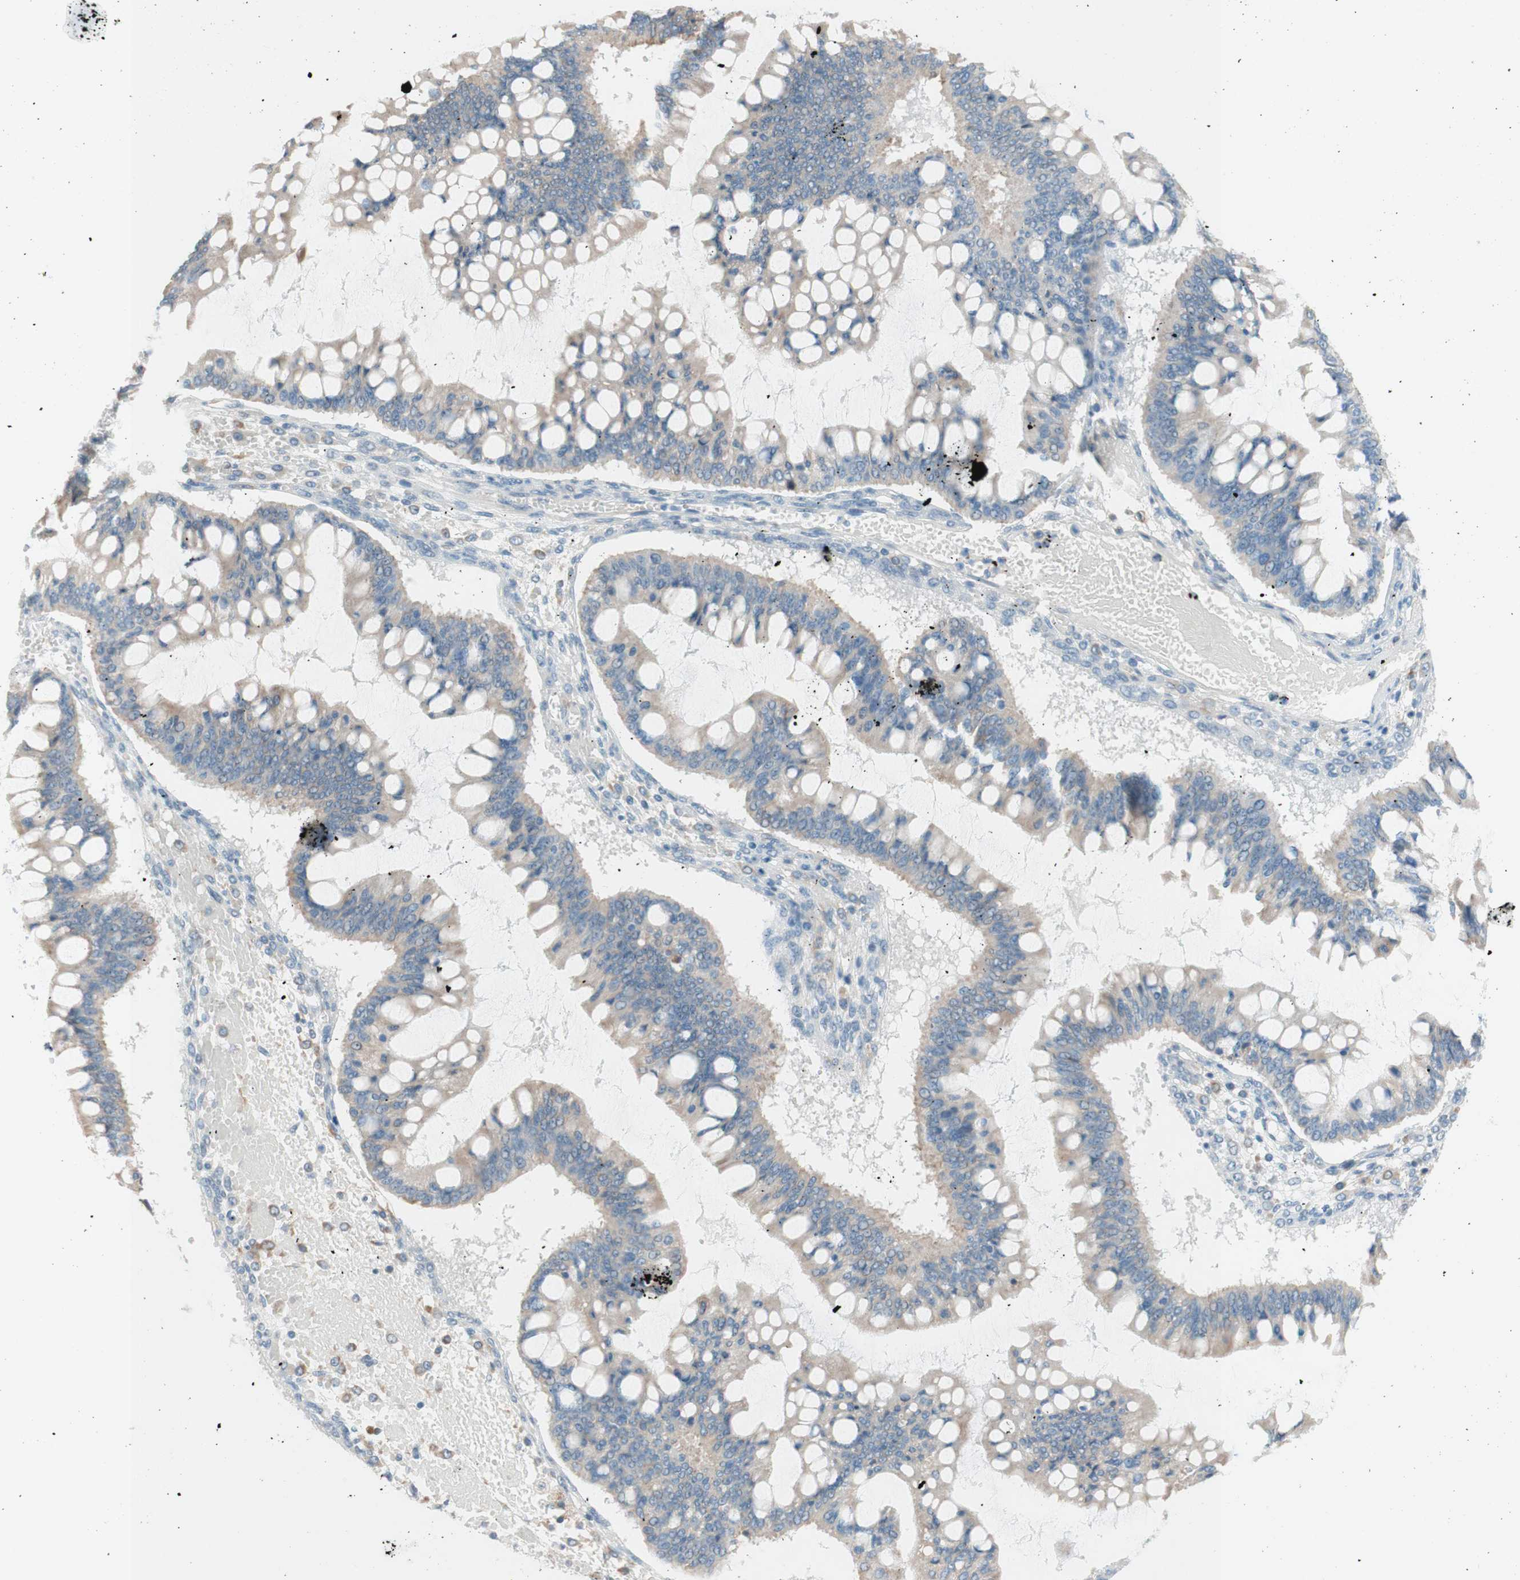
{"staining": {"intensity": "weak", "quantity": "25%-75%", "location": "cytoplasmic/membranous"}, "tissue": "ovarian cancer", "cell_type": "Tumor cells", "image_type": "cancer", "snomed": [{"axis": "morphology", "description": "Cystadenocarcinoma, mucinous, NOS"}, {"axis": "topography", "description": "Ovary"}], "caption": "Mucinous cystadenocarcinoma (ovarian) stained with a brown dye reveals weak cytoplasmic/membranous positive staining in approximately 25%-75% of tumor cells.", "gene": "JPH1", "patient": {"sex": "female", "age": 73}}